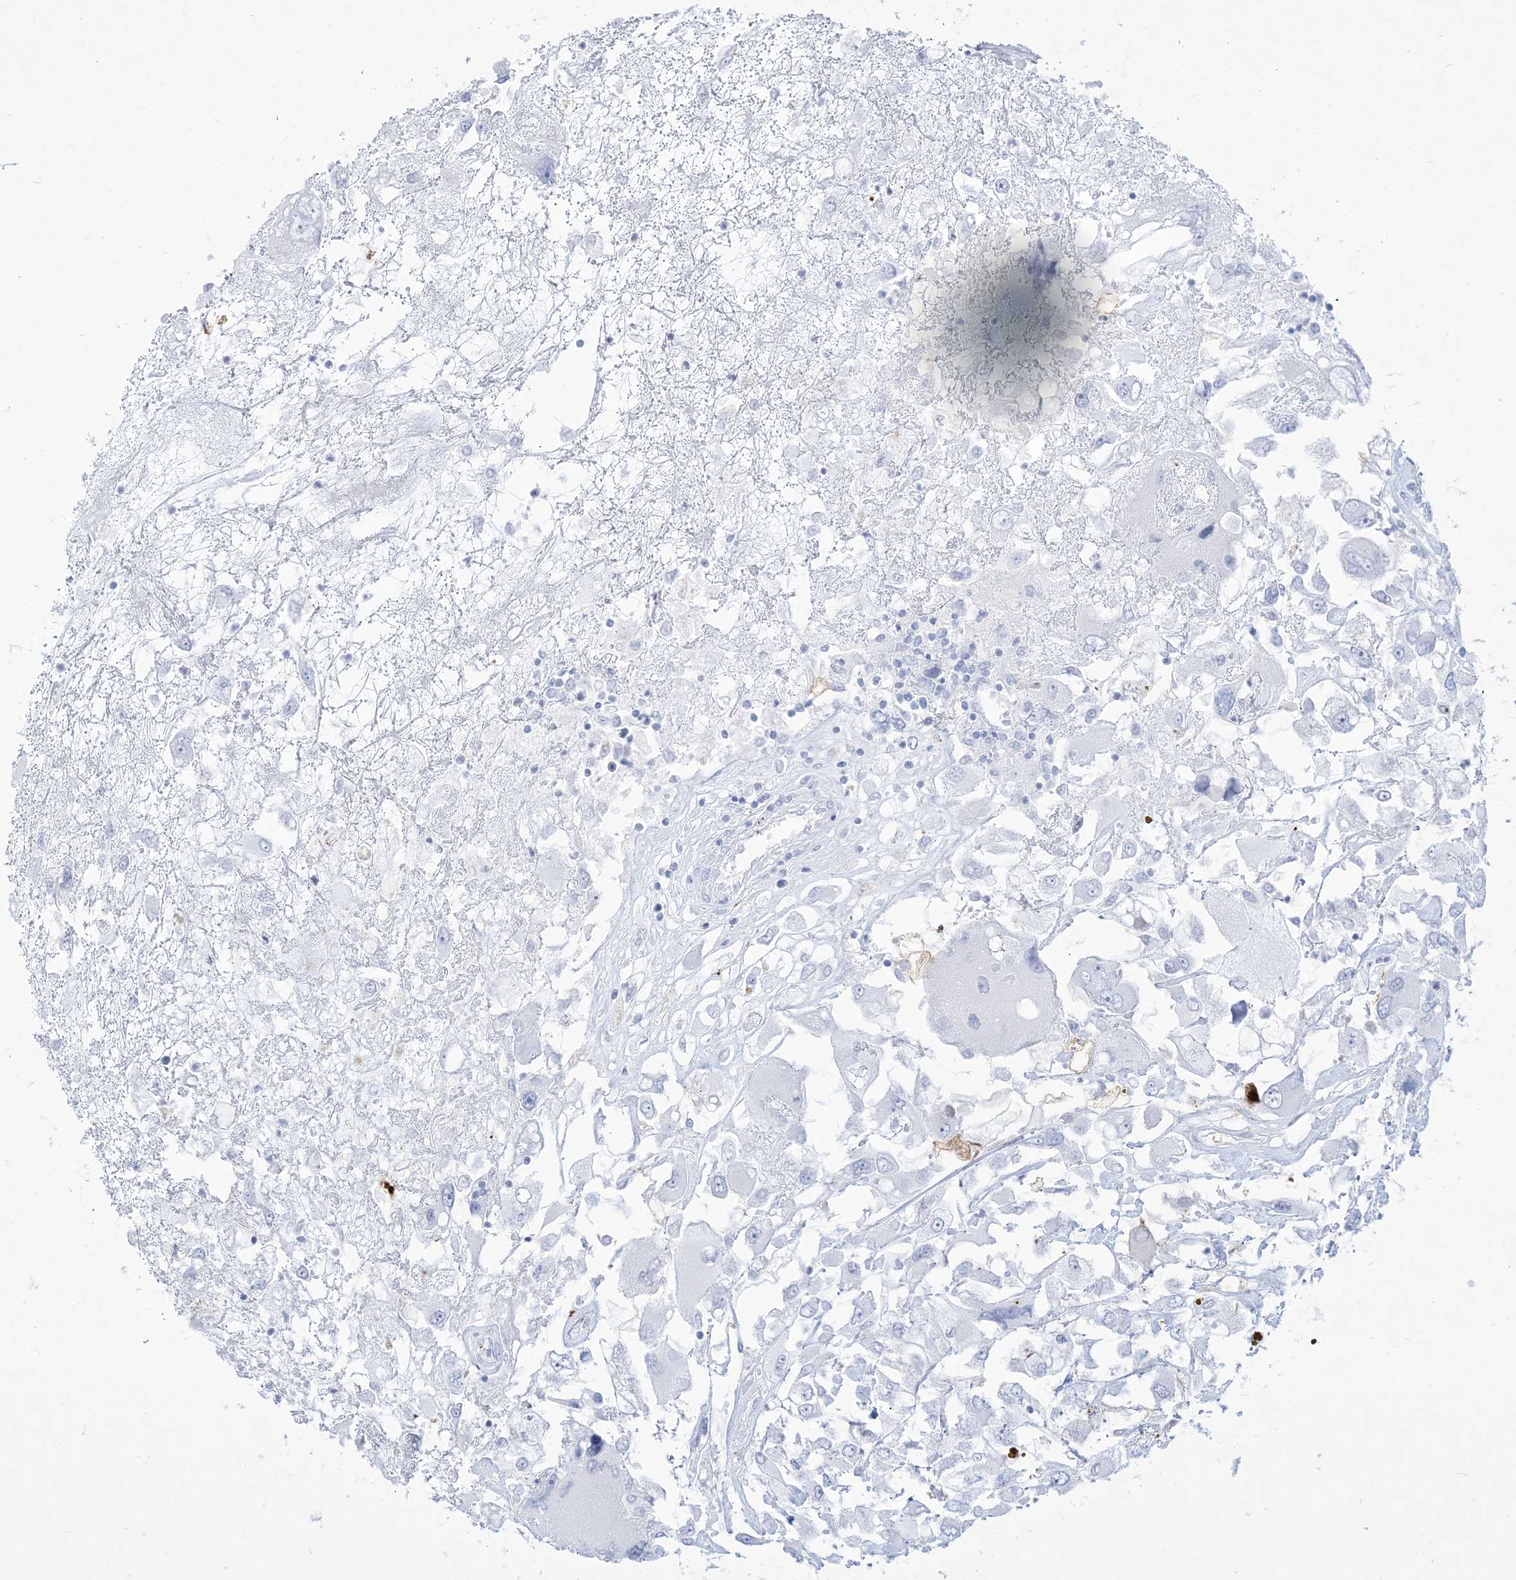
{"staining": {"intensity": "negative", "quantity": "none", "location": "none"}, "tissue": "renal cancer", "cell_type": "Tumor cells", "image_type": "cancer", "snomed": [{"axis": "morphology", "description": "Adenocarcinoma, NOS"}, {"axis": "topography", "description": "Kidney"}], "caption": "Tumor cells show no significant staining in renal cancer (adenocarcinoma). Brightfield microscopy of immunohistochemistry (IHC) stained with DAB (brown) and hematoxylin (blue), captured at high magnification.", "gene": "B3GNT7", "patient": {"sex": "female", "age": 52}}